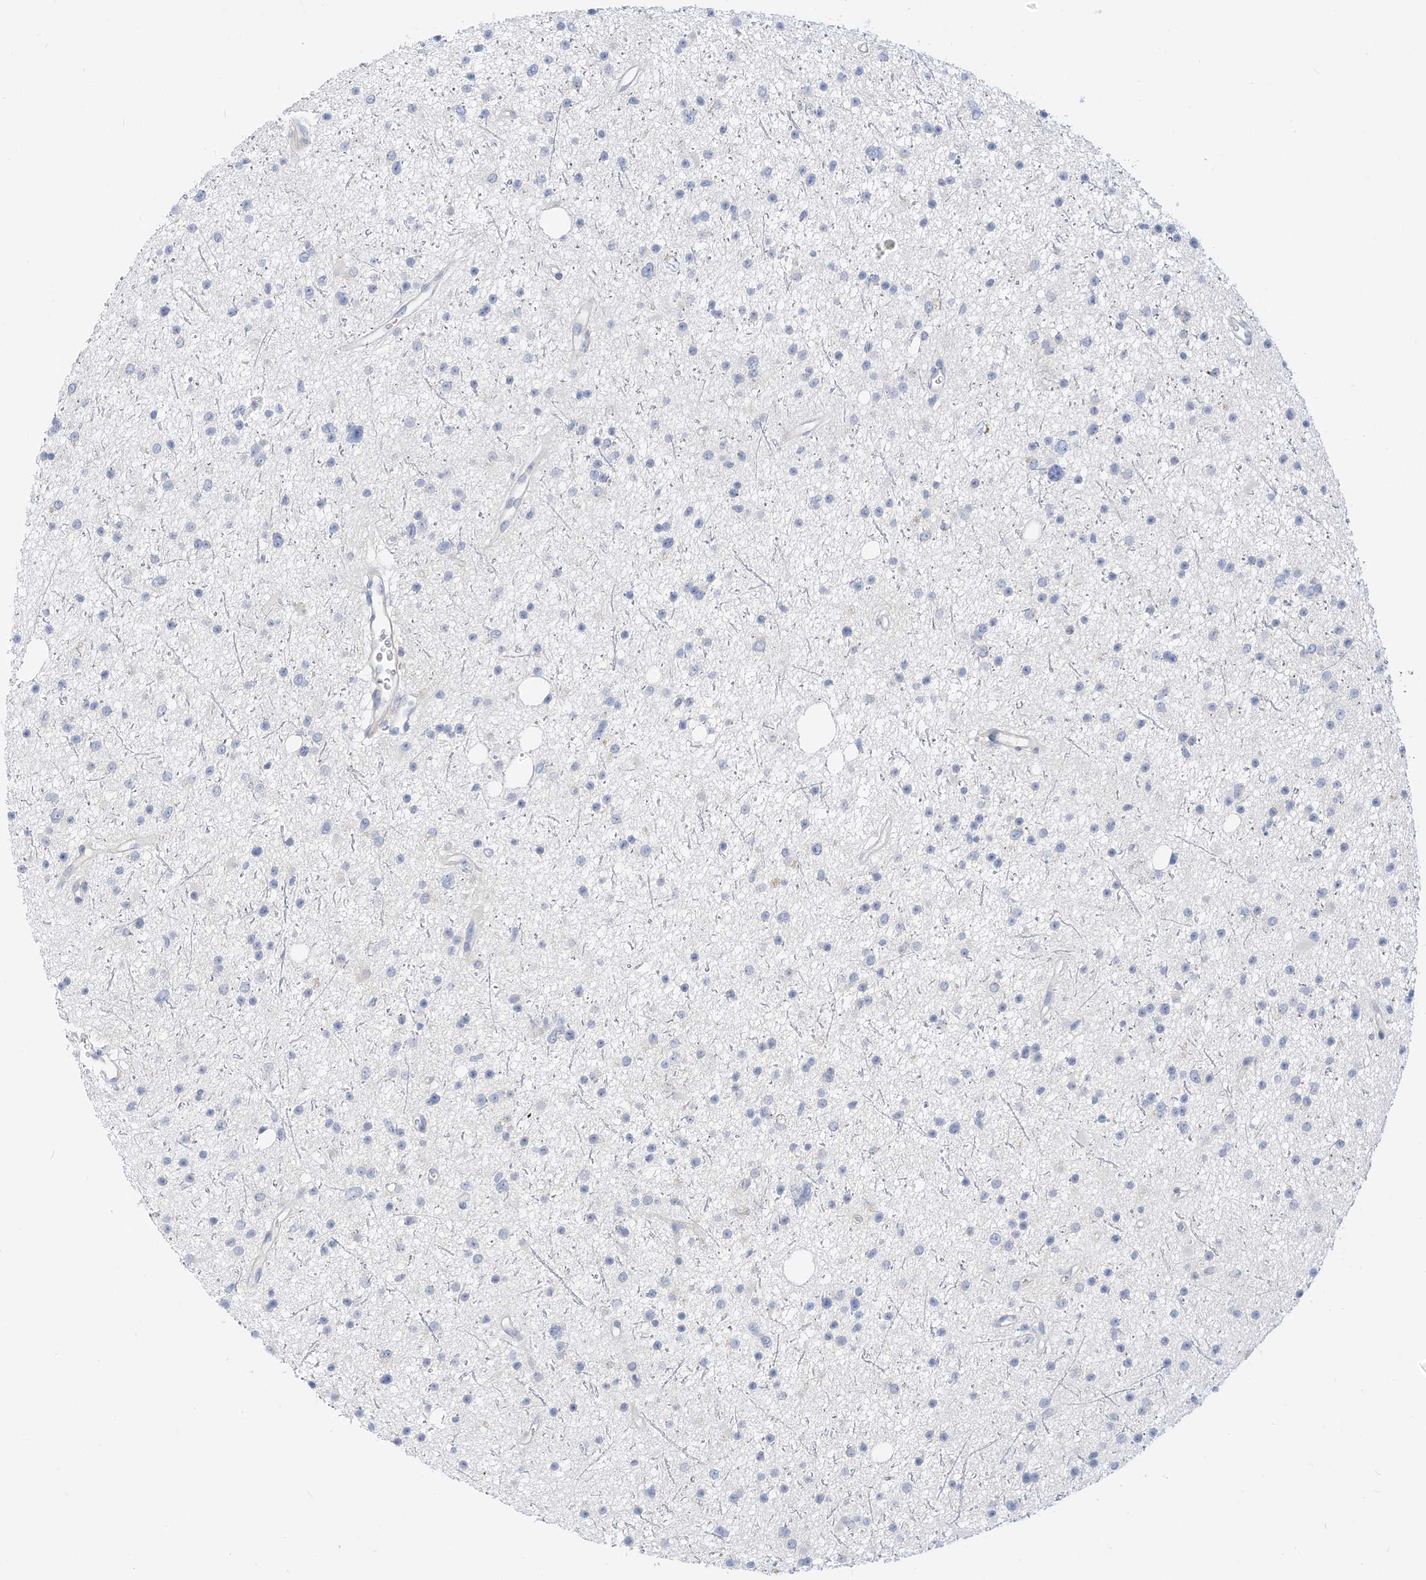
{"staining": {"intensity": "negative", "quantity": "none", "location": "none"}, "tissue": "glioma", "cell_type": "Tumor cells", "image_type": "cancer", "snomed": [{"axis": "morphology", "description": "Glioma, malignant, Low grade"}, {"axis": "topography", "description": "Cerebral cortex"}], "caption": "The photomicrograph demonstrates no significant expression in tumor cells of malignant low-grade glioma.", "gene": "SPOCD1", "patient": {"sex": "female", "age": 39}}